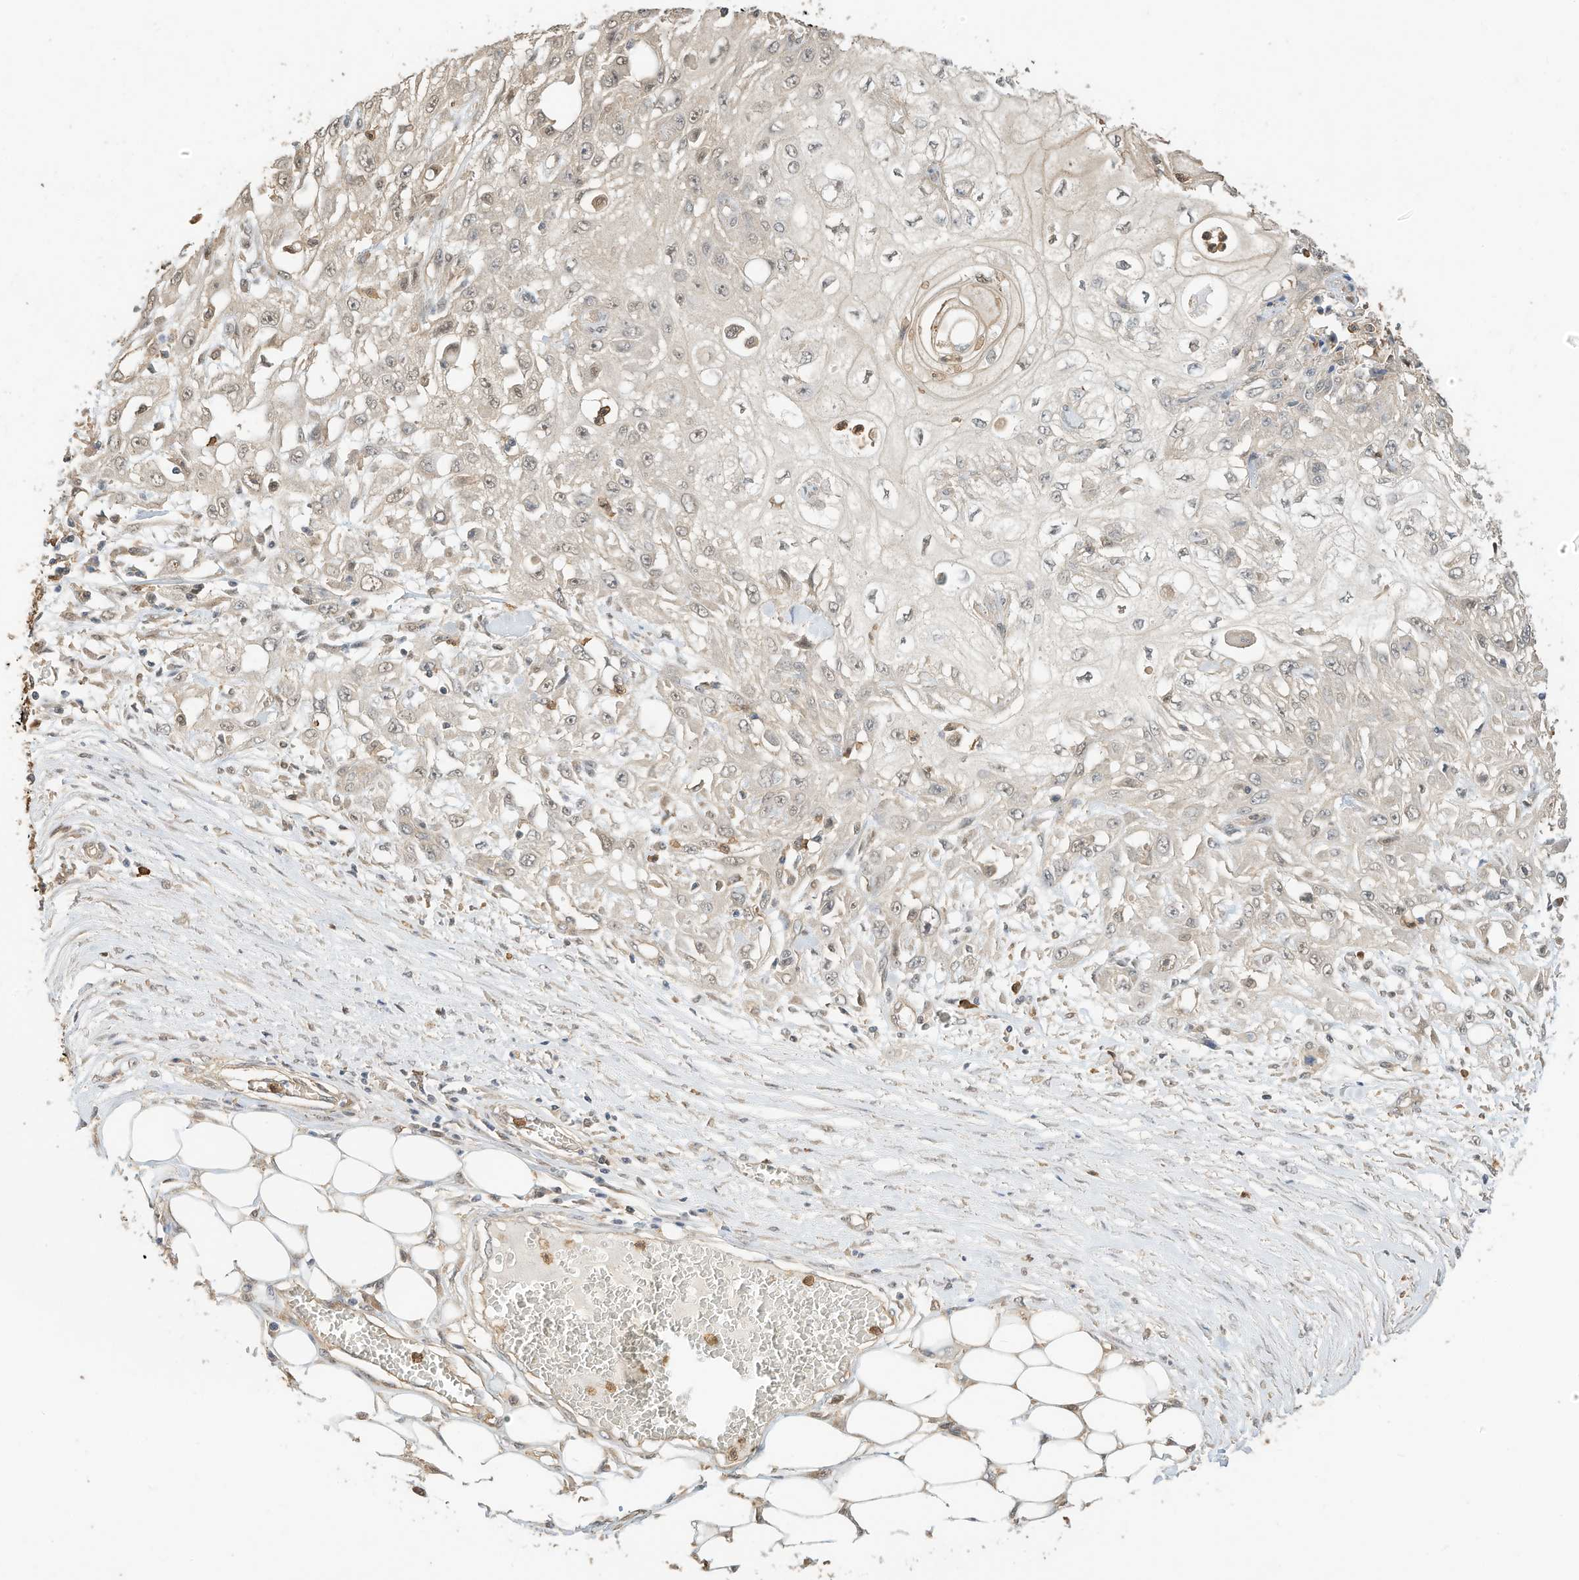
{"staining": {"intensity": "weak", "quantity": "<25%", "location": "nuclear"}, "tissue": "skin cancer", "cell_type": "Tumor cells", "image_type": "cancer", "snomed": [{"axis": "morphology", "description": "Squamous cell carcinoma, NOS"}, {"axis": "morphology", "description": "Squamous cell carcinoma, metastatic, NOS"}, {"axis": "topography", "description": "Skin"}, {"axis": "topography", "description": "Lymph node"}], "caption": "There is no significant positivity in tumor cells of metastatic squamous cell carcinoma (skin). (DAB immunohistochemistry (IHC), high magnification).", "gene": "OFD1", "patient": {"sex": "male", "age": 75}}